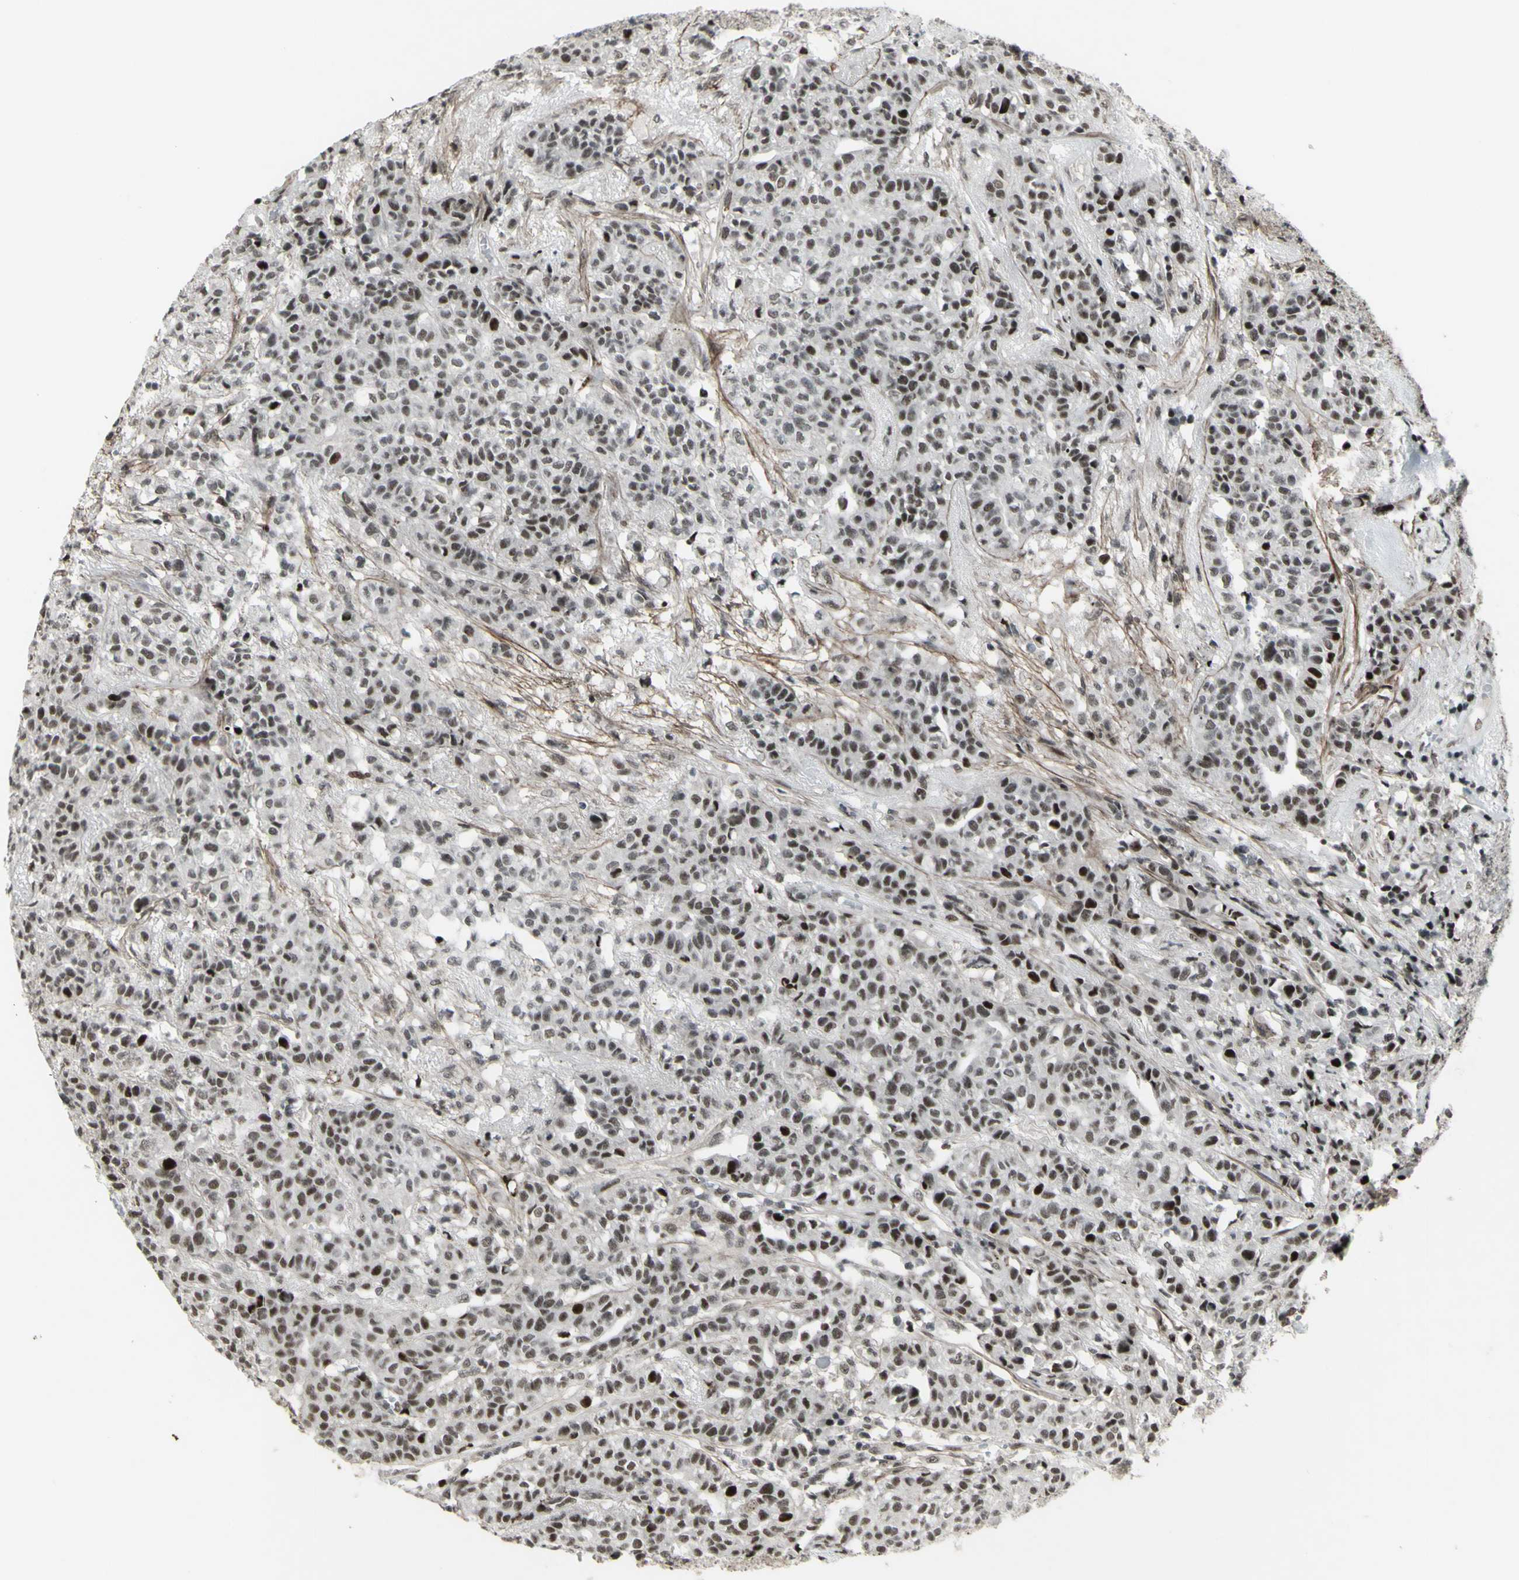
{"staining": {"intensity": "moderate", "quantity": "25%-75%", "location": "nuclear"}, "tissue": "head and neck cancer", "cell_type": "Tumor cells", "image_type": "cancer", "snomed": [{"axis": "morphology", "description": "Adenocarcinoma, NOS"}, {"axis": "topography", "description": "Salivary gland"}, {"axis": "topography", "description": "Head-Neck"}], "caption": "Protein staining displays moderate nuclear expression in about 25%-75% of tumor cells in head and neck cancer.", "gene": "SUPT6H", "patient": {"sex": "female", "age": 65}}